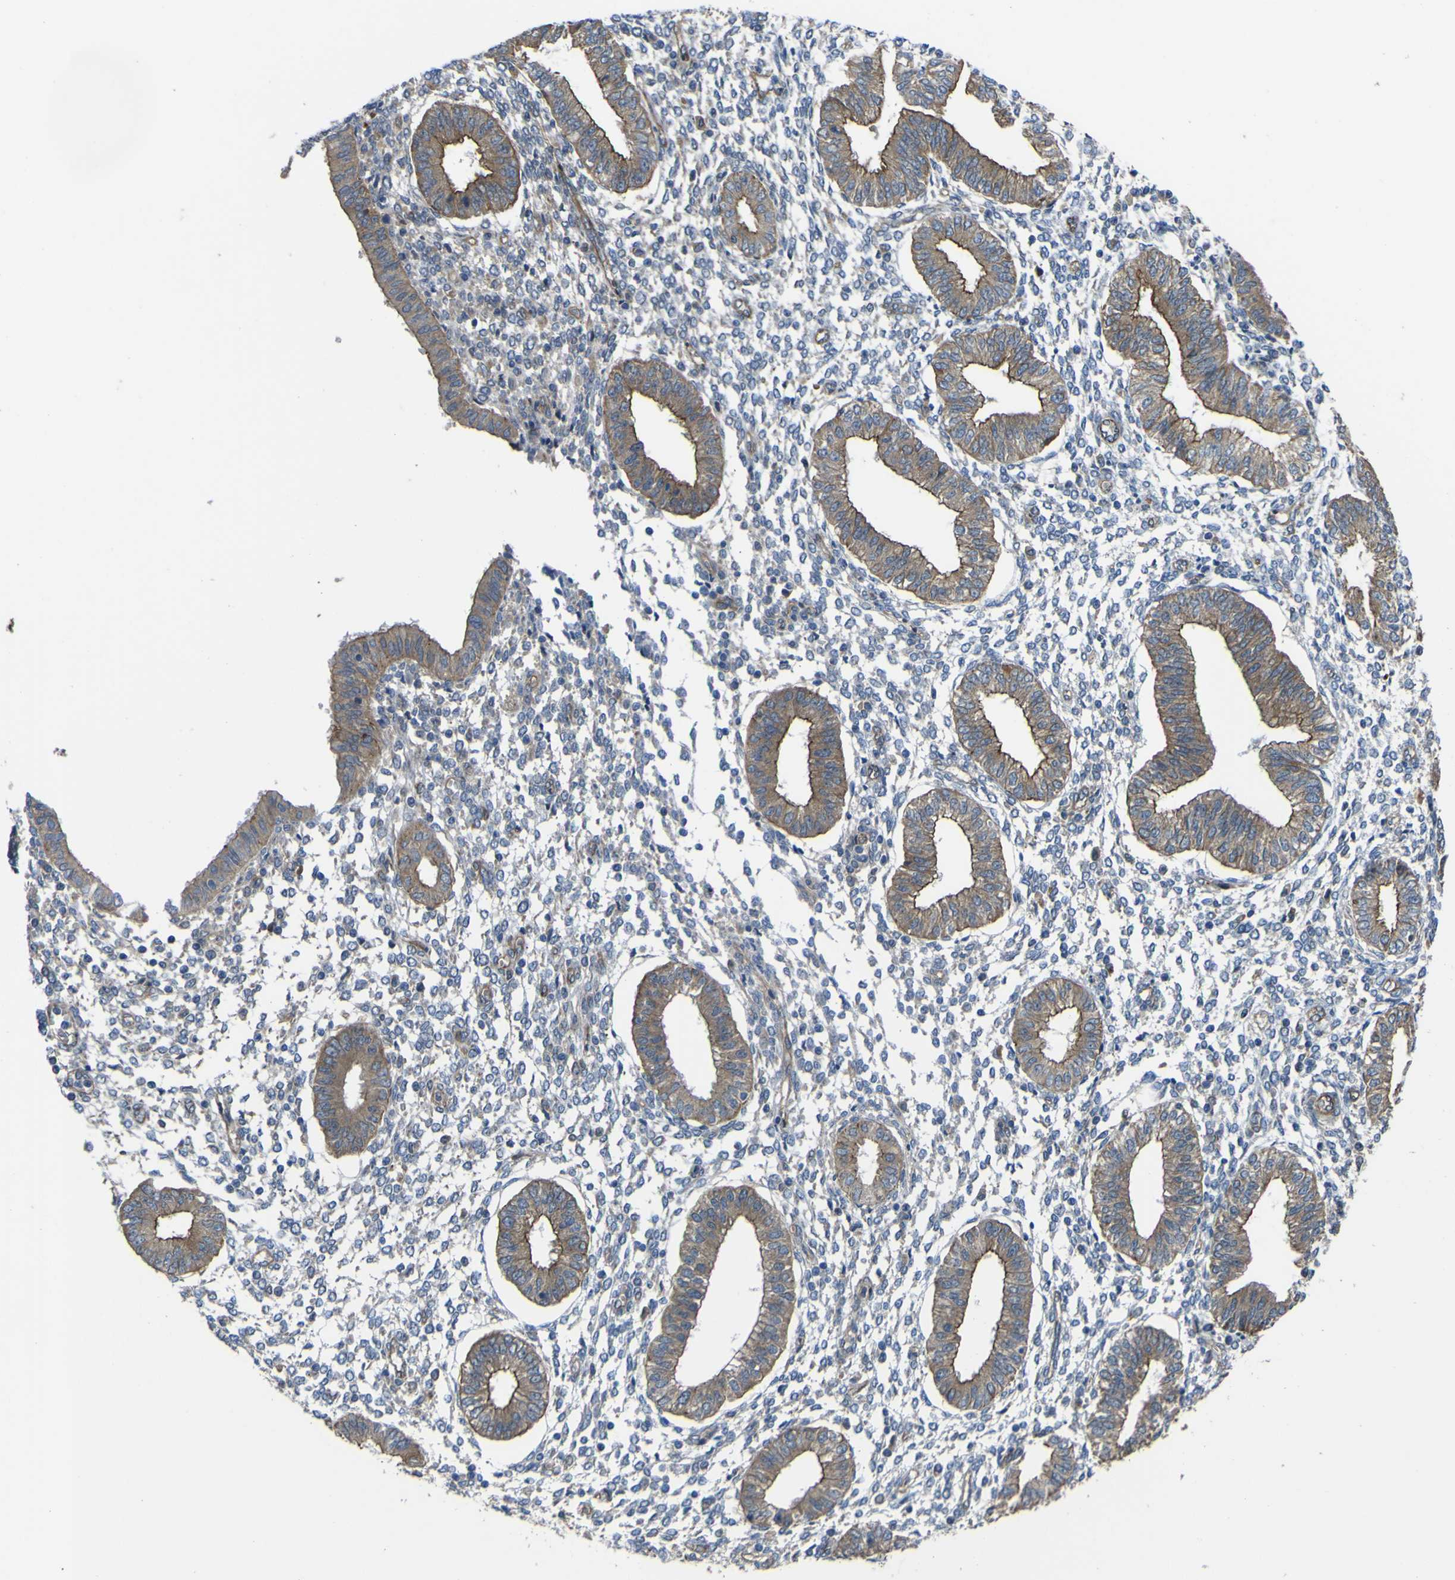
{"staining": {"intensity": "negative", "quantity": "none", "location": "none"}, "tissue": "endometrium", "cell_type": "Cells in endometrial stroma", "image_type": "normal", "snomed": [{"axis": "morphology", "description": "Normal tissue, NOS"}, {"axis": "topography", "description": "Endometrium"}], "caption": "Protein analysis of unremarkable endometrium reveals no significant positivity in cells in endometrial stroma.", "gene": "FBXO30", "patient": {"sex": "female", "age": 50}}